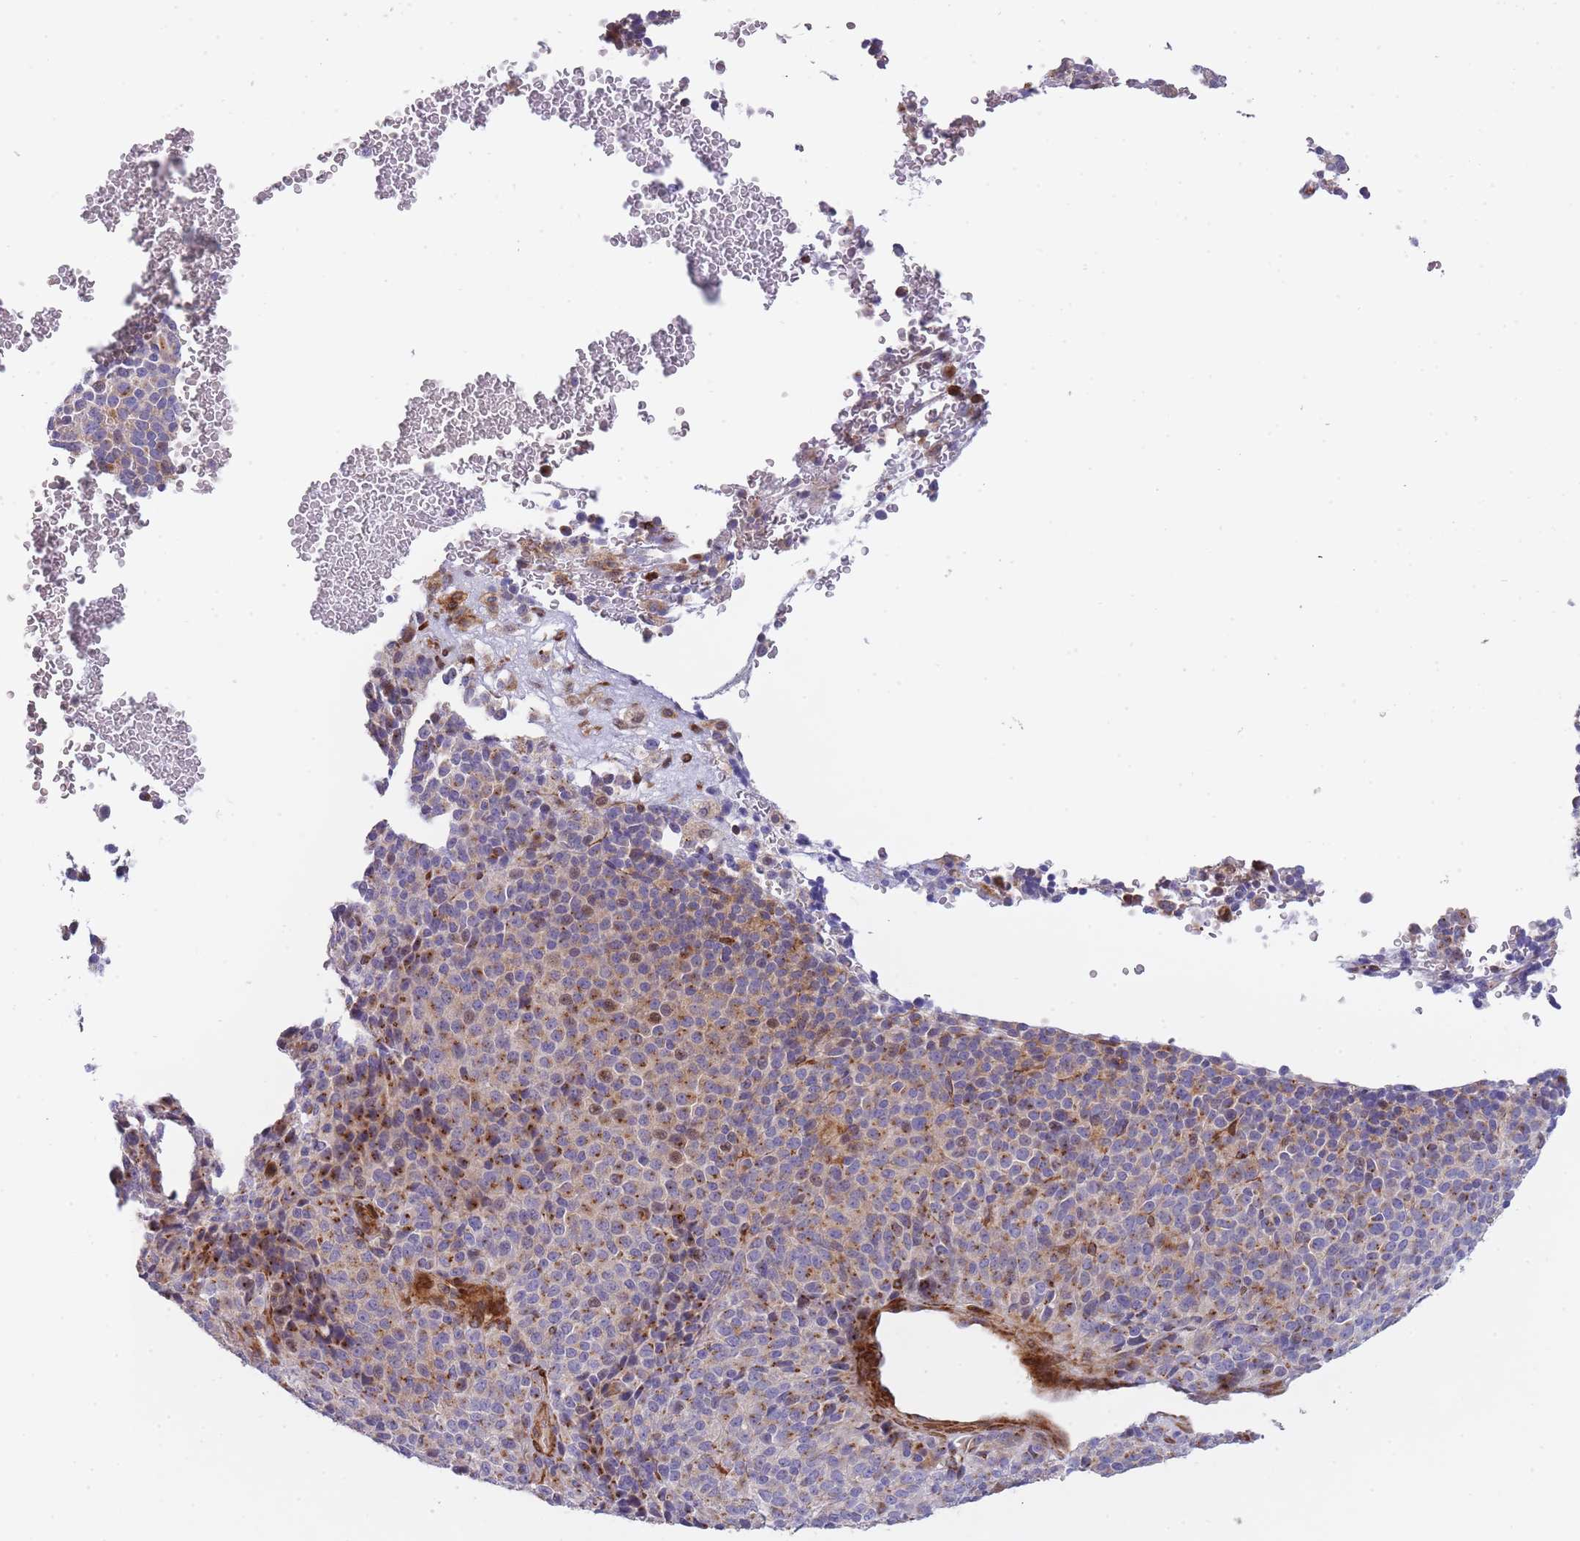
{"staining": {"intensity": "moderate", "quantity": "25%-75%", "location": "cytoplasmic/membranous"}, "tissue": "melanoma", "cell_type": "Tumor cells", "image_type": "cancer", "snomed": [{"axis": "morphology", "description": "Malignant melanoma, Metastatic site"}, {"axis": "topography", "description": "Brain"}], "caption": "A high-resolution histopathology image shows immunohistochemistry staining of malignant melanoma (metastatic site), which demonstrates moderate cytoplasmic/membranous positivity in approximately 25%-75% of tumor cells. The protein of interest is shown in brown color, while the nuclei are stained blue.", "gene": "ATP5MC2", "patient": {"sex": "female", "age": 56}}